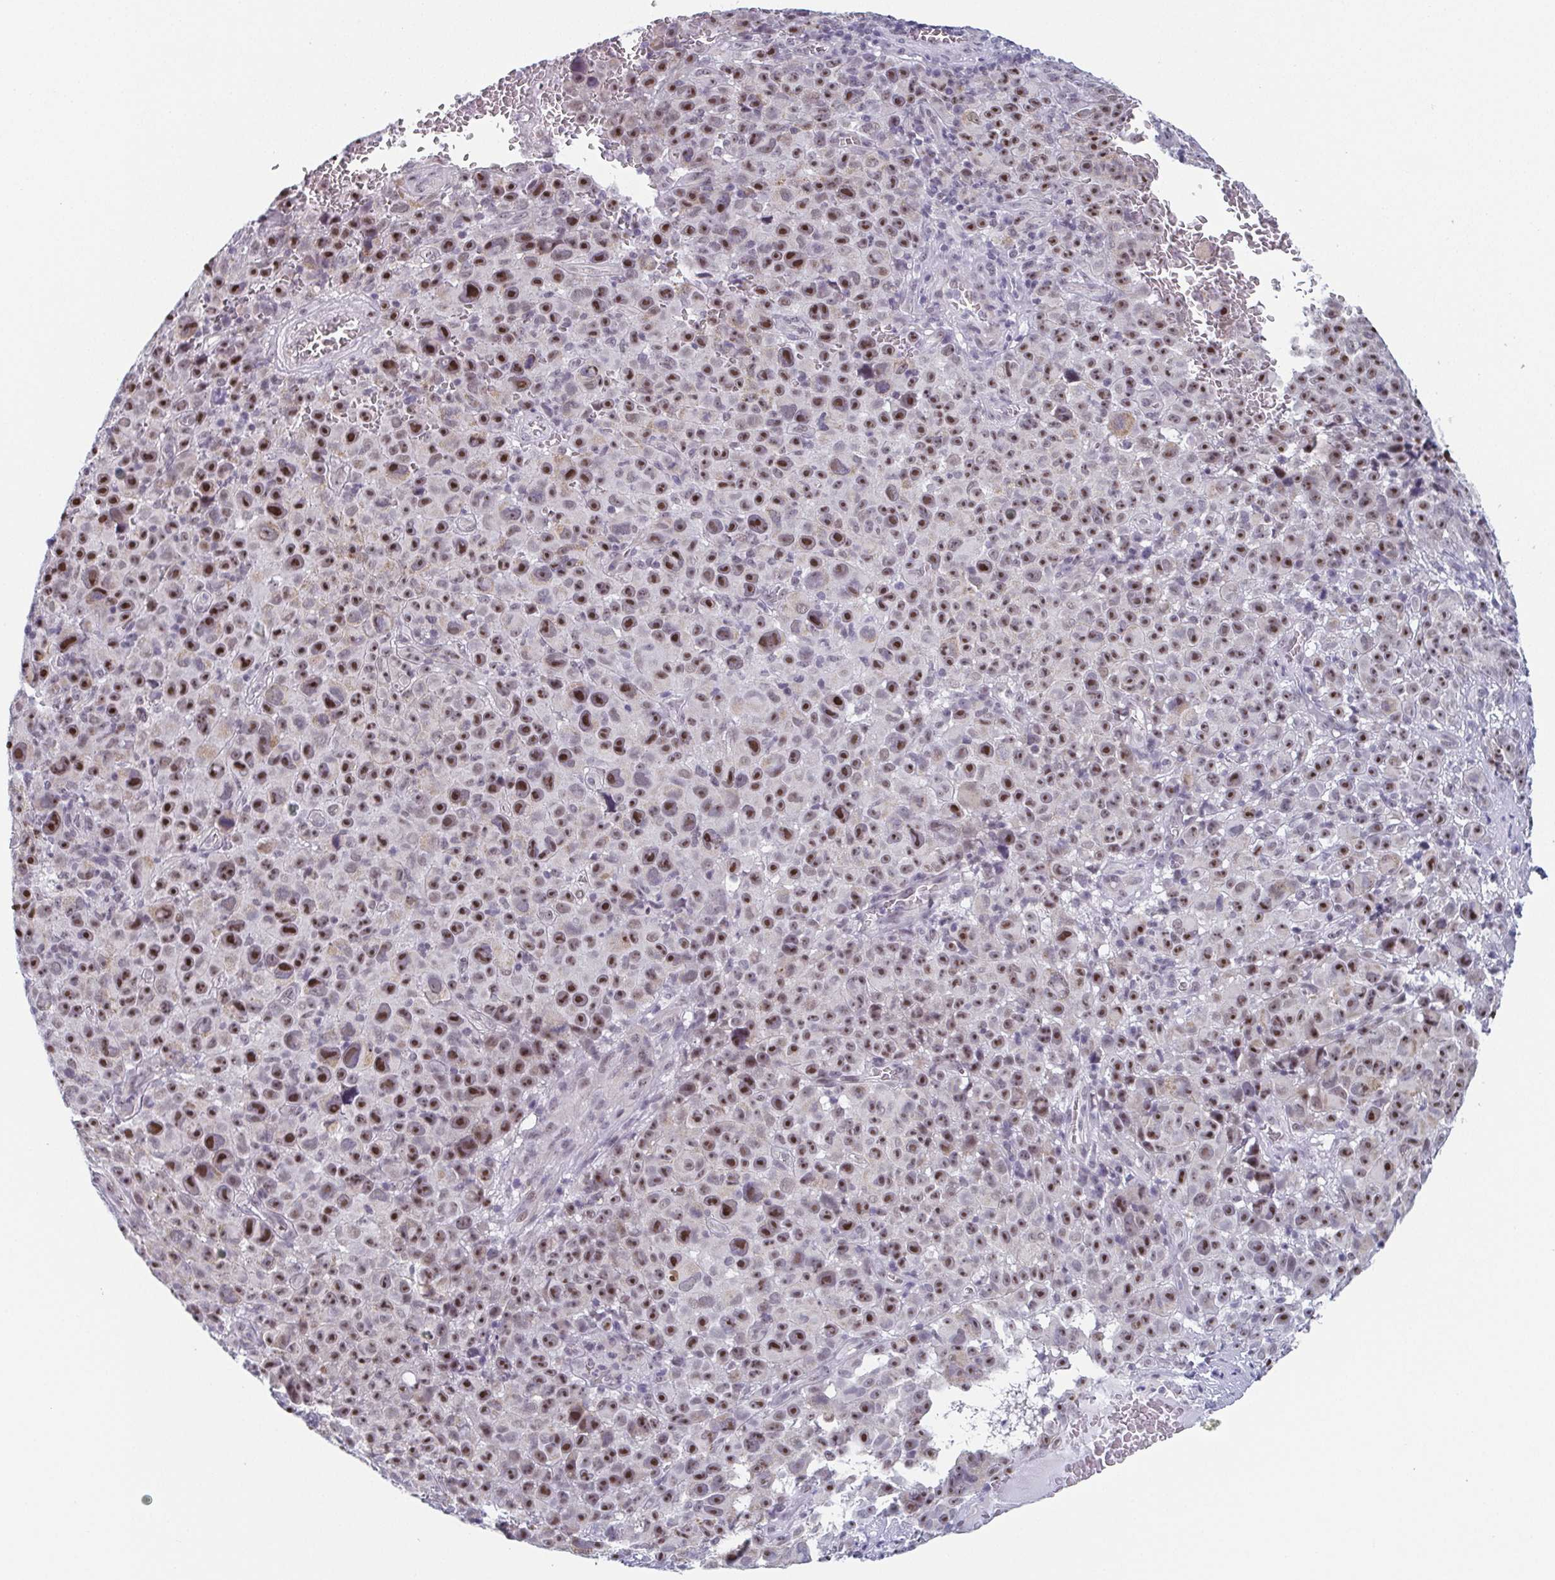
{"staining": {"intensity": "strong", "quantity": ">75%", "location": "nuclear"}, "tissue": "melanoma", "cell_type": "Tumor cells", "image_type": "cancer", "snomed": [{"axis": "morphology", "description": "Malignant melanoma, NOS"}, {"axis": "topography", "description": "Skin"}], "caption": "A brown stain highlights strong nuclear staining of a protein in melanoma tumor cells.", "gene": "EXOSC7", "patient": {"sex": "female", "age": 82}}